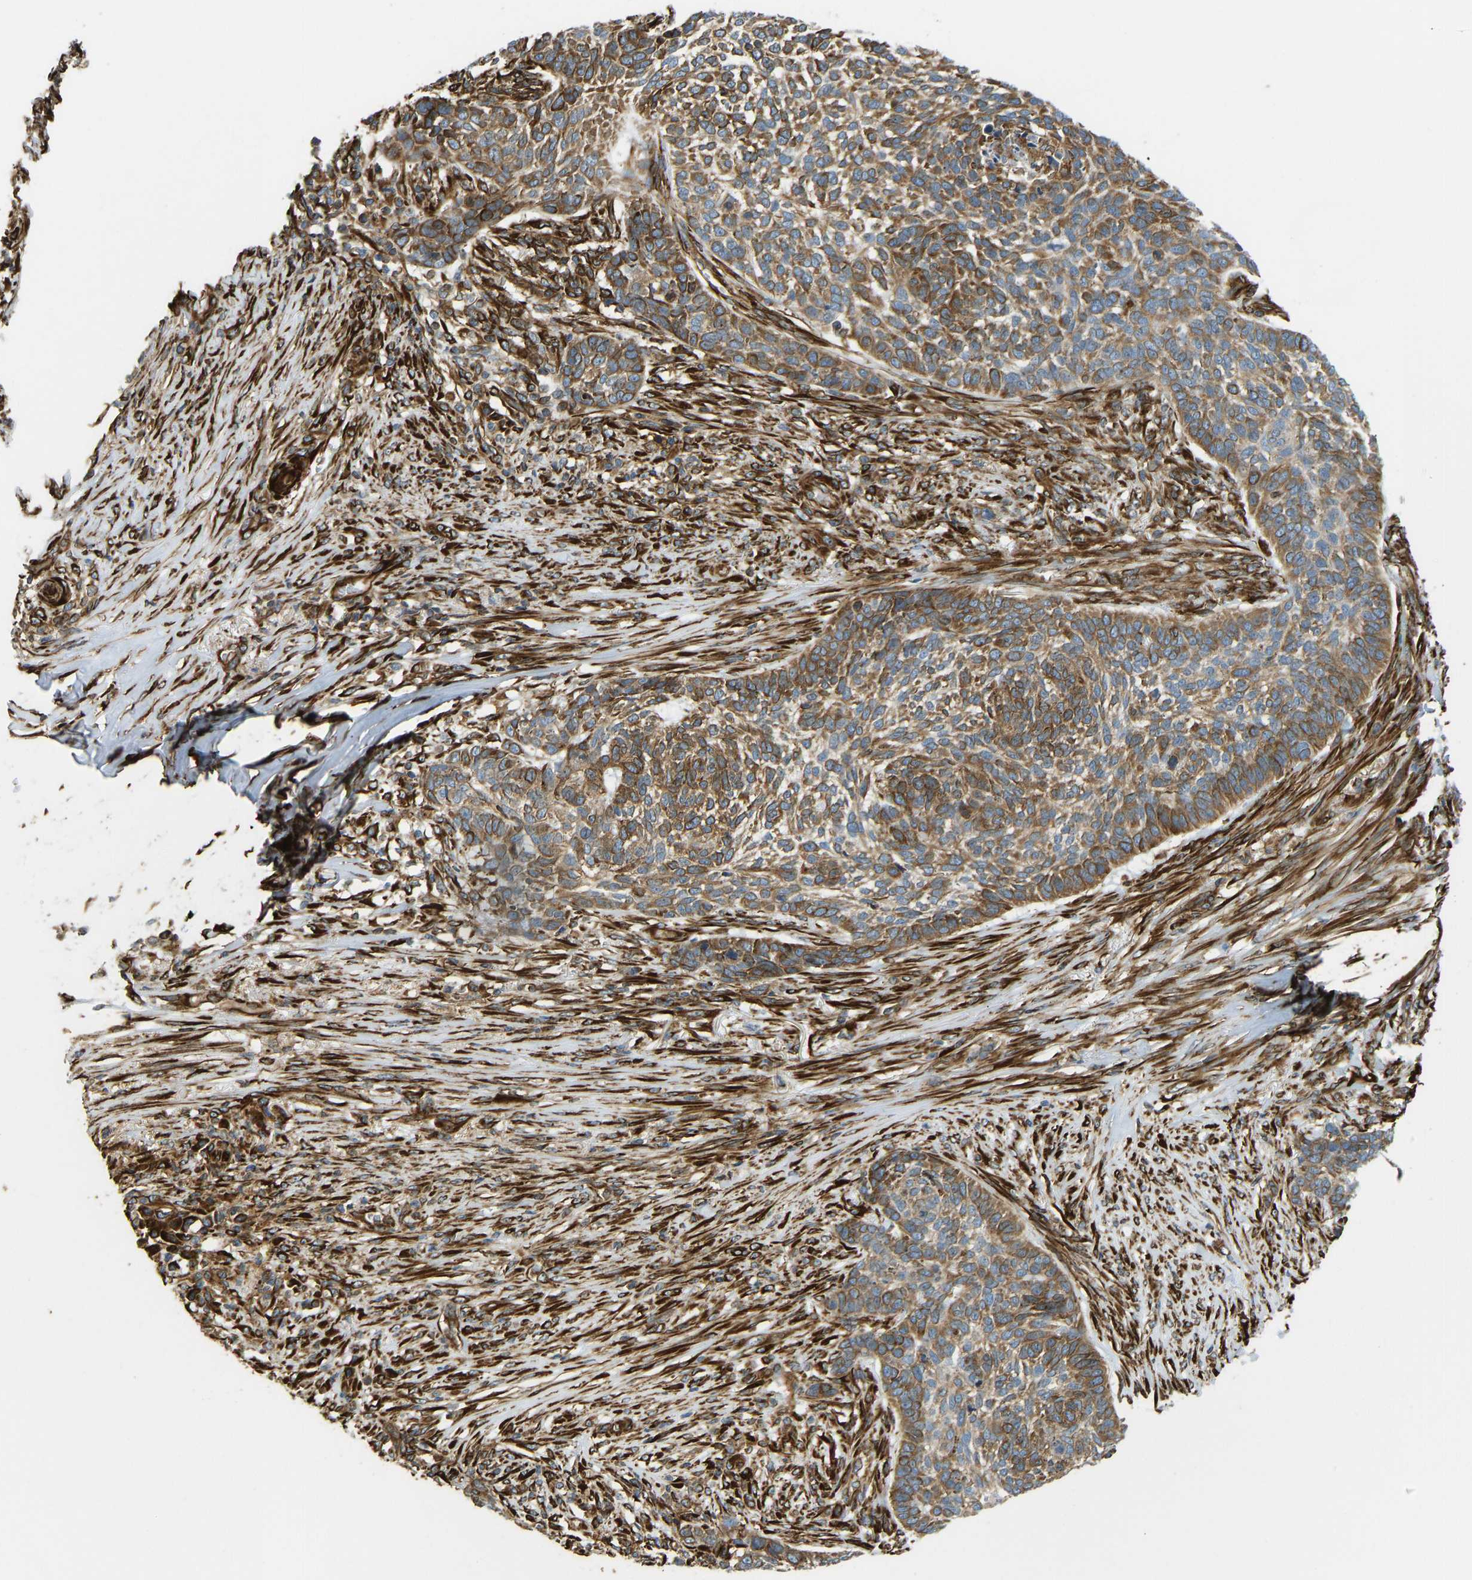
{"staining": {"intensity": "moderate", "quantity": ">75%", "location": "cytoplasmic/membranous"}, "tissue": "skin cancer", "cell_type": "Tumor cells", "image_type": "cancer", "snomed": [{"axis": "morphology", "description": "Basal cell carcinoma"}, {"axis": "topography", "description": "Skin"}], "caption": "The micrograph displays a brown stain indicating the presence of a protein in the cytoplasmic/membranous of tumor cells in basal cell carcinoma (skin). Immunohistochemistry stains the protein in brown and the nuclei are stained blue.", "gene": "BEX3", "patient": {"sex": "male", "age": 85}}